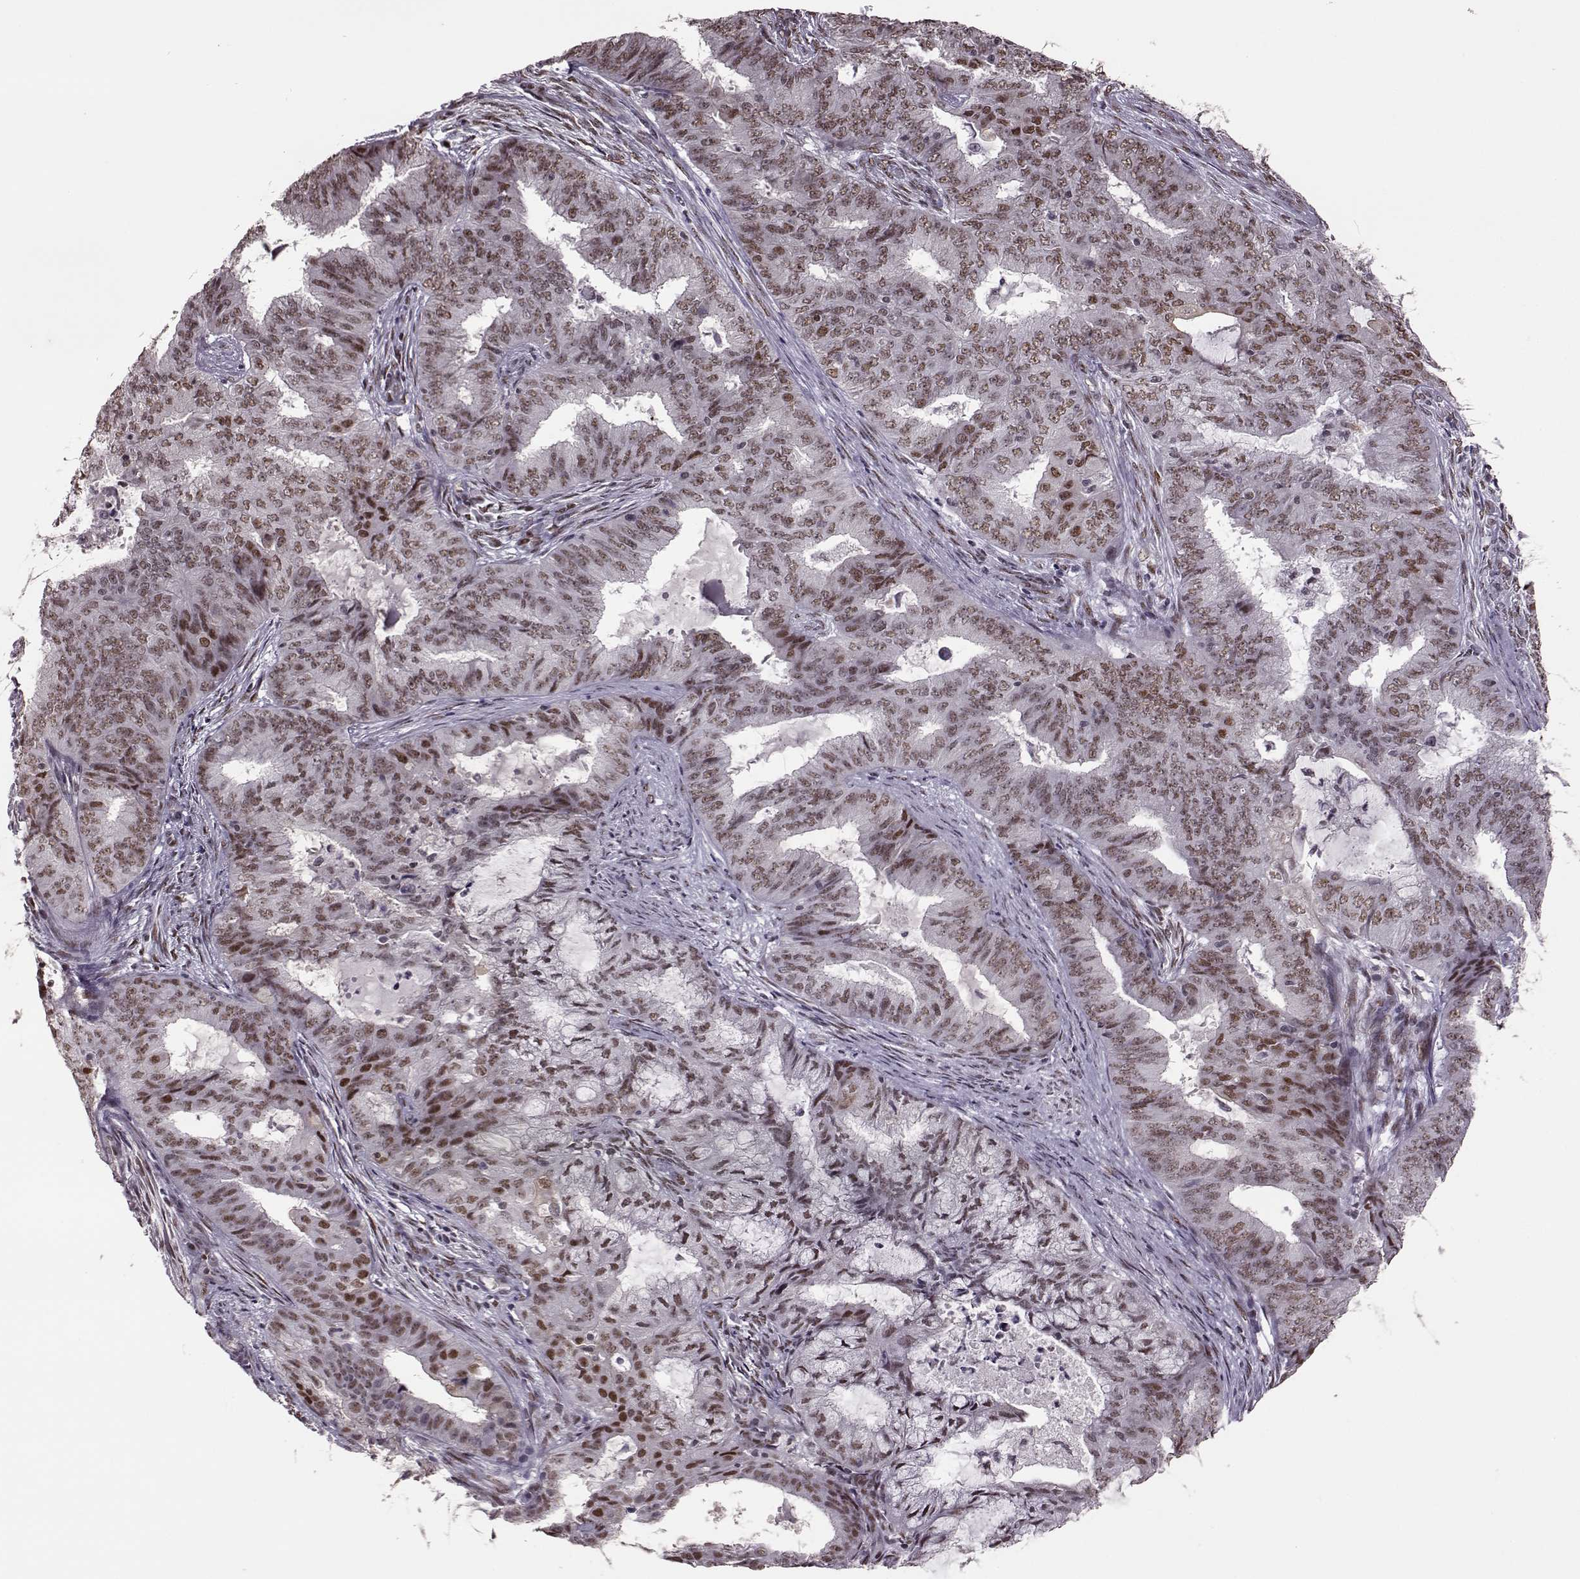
{"staining": {"intensity": "weak", "quantity": ">75%", "location": "nuclear"}, "tissue": "endometrial cancer", "cell_type": "Tumor cells", "image_type": "cancer", "snomed": [{"axis": "morphology", "description": "Adenocarcinoma, NOS"}, {"axis": "topography", "description": "Endometrium"}], "caption": "Endometrial adenocarcinoma stained with DAB (3,3'-diaminobenzidine) immunohistochemistry demonstrates low levels of weak nuclear positivity in about >75% of tumor cells. (brown staining indicates protein expression, while blue staining denotes nuclei).", "gene": "FTO", "patient": {"sex": "female", "age": 62}}